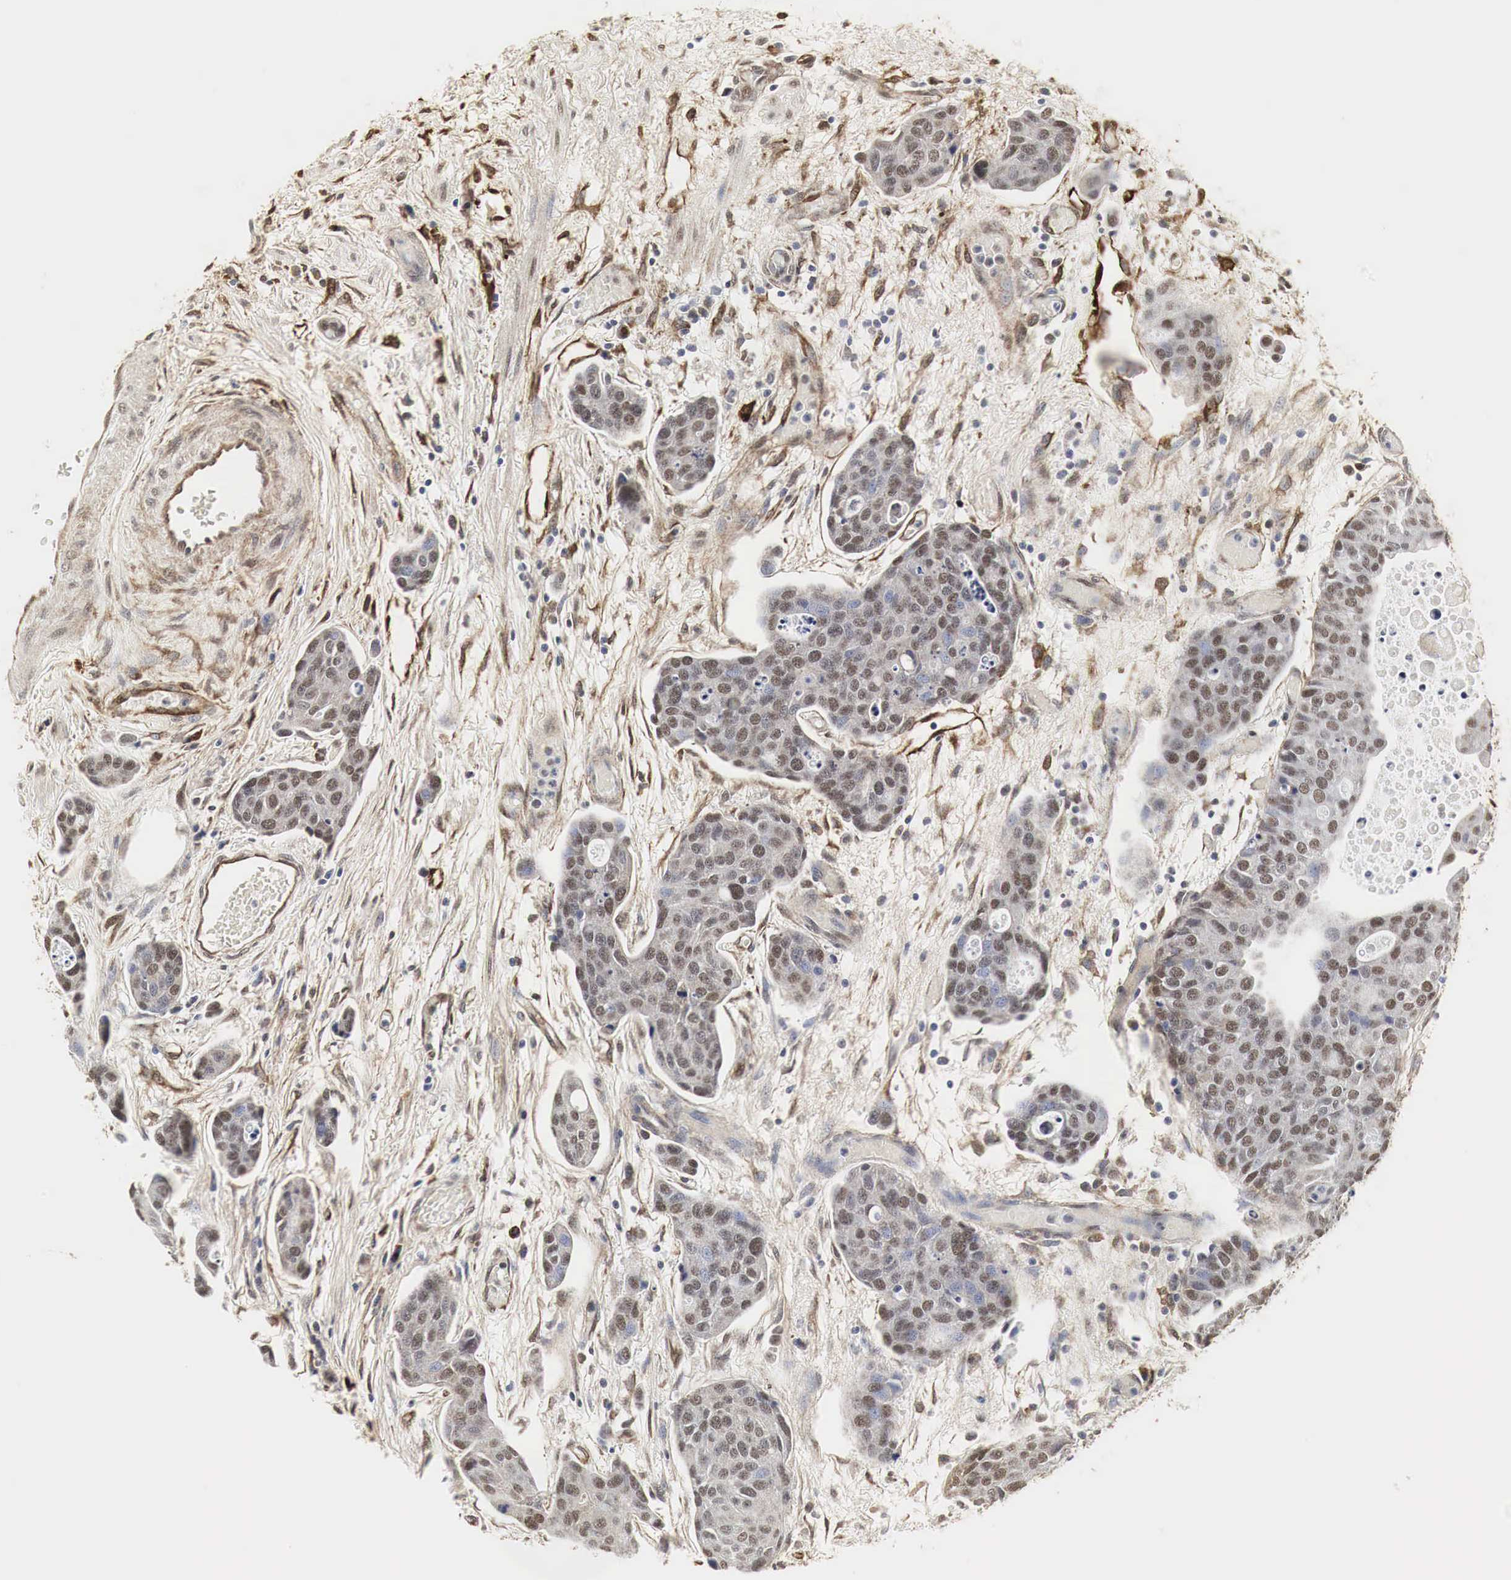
{"staining": {"intensity": "weak", "quantity": "<25%", "location": "cytoplasmic/membranous,nuclear"}, "tissue": "urothelial cancer", "cell_type": "Tumor cells", "image_type": "cancer", "snomed": [{"axis": "morphology", "description": "Urothelial carcinoma, High grade"}, {"axis": "topography", "description": "Urinary bladder"}], "caption": "Immunohistochemical staining of human urothelial cancer displays no significant positivity in tumor cells.", "gene": "SPIN1", "patient": {"sex": "male", "age": 78}}